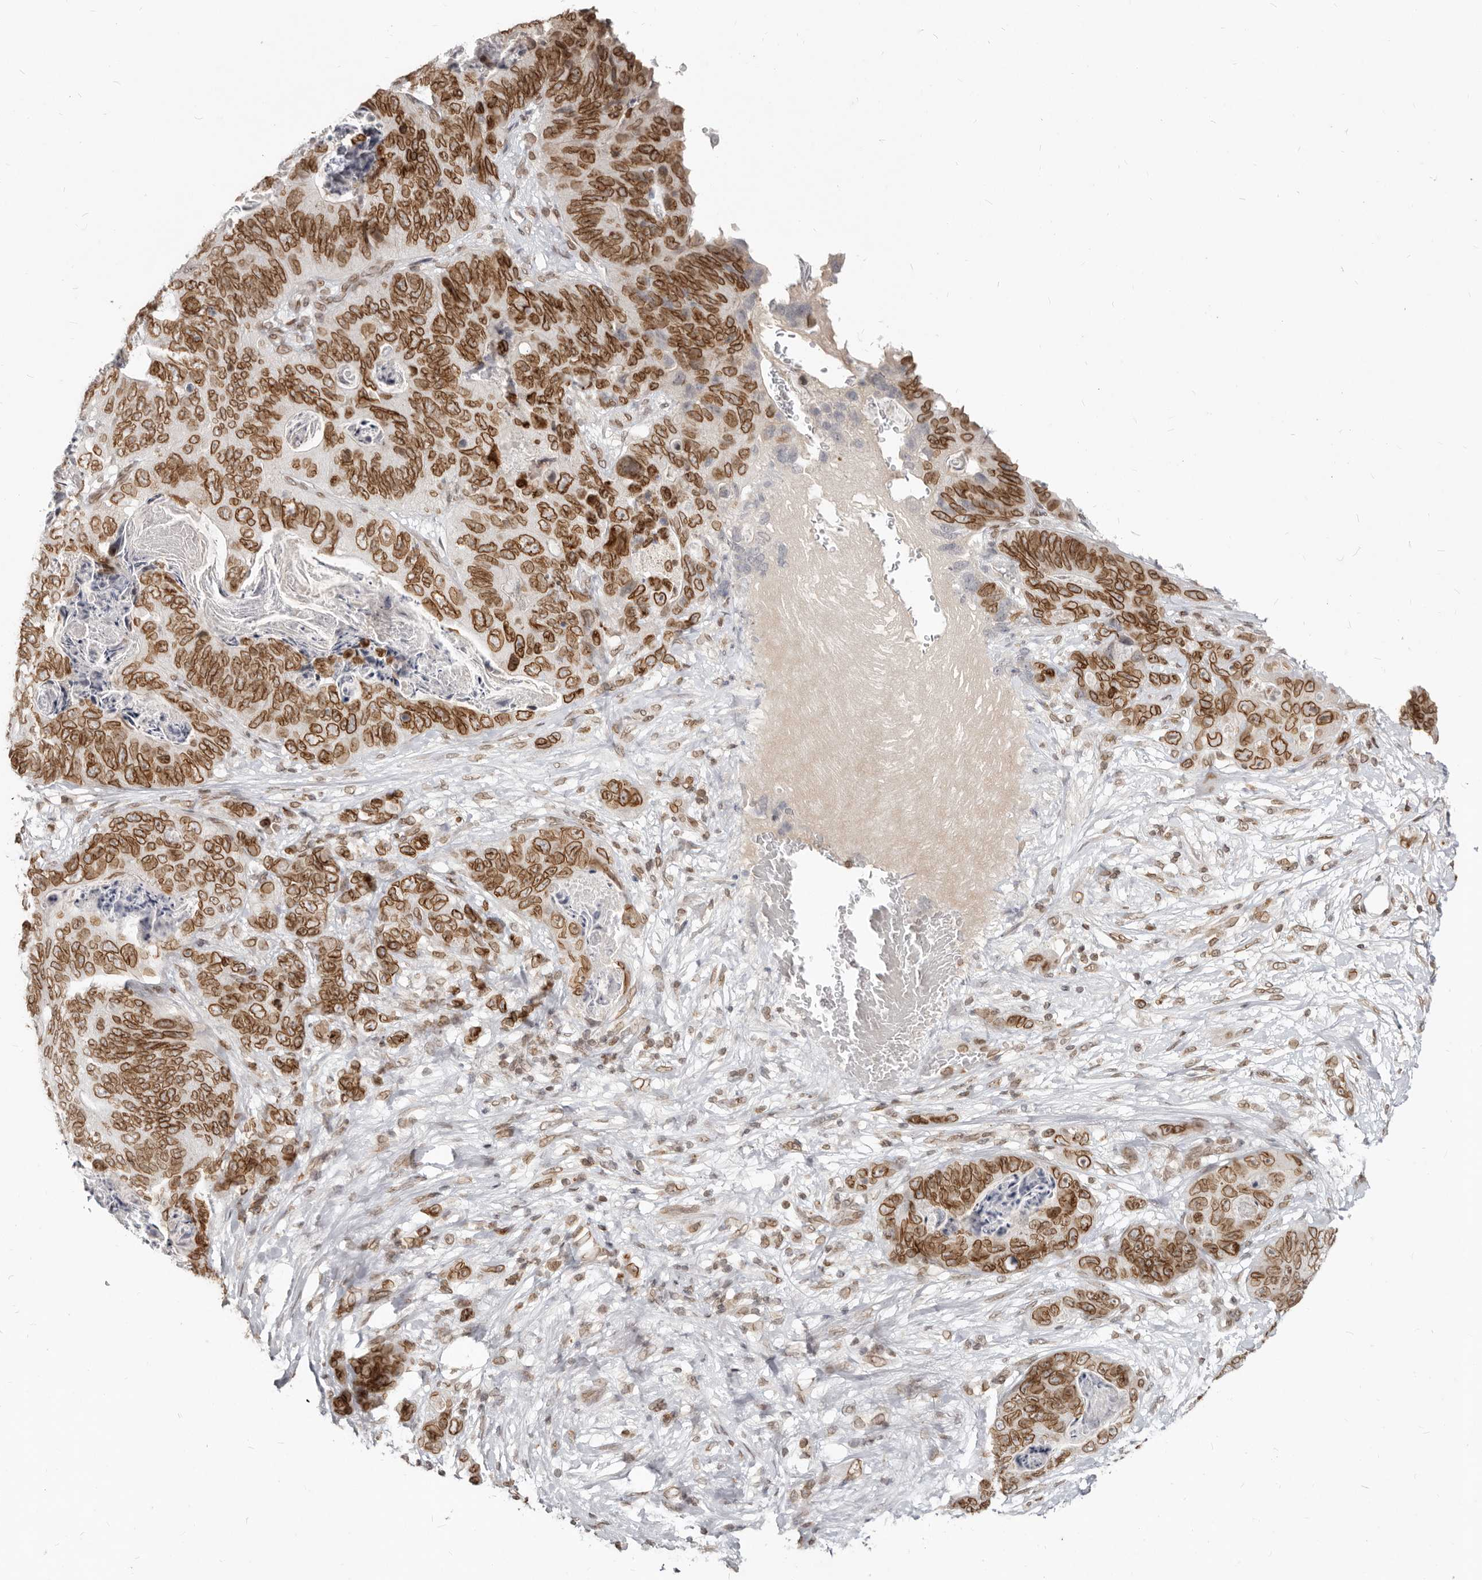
{"staining": {"intensity": "strong", "quantity": ">75%", "location": "cytoplasmic/membranous,nuclear"}, "tissue": "stomach cancer", "cell_type": "Tumor cells", "image_type": "cancer", "snomed": [{"axis": "morphology", "description": "Normal tissue, NOS"}, {"axis": "morphology", "description": "Adenocarcinoma, NOS"}, {"axis": "topography", "description": "Stomach"}], "caption": "Human adenocarcinoma (stomach) stained with a brown dye reveals strong cytoplasmic/membranous and nuclear positive staining in approximately >75% of tumor cells.", "gene": "NUP153", "patient": {"sex": "female", "age": 89}}